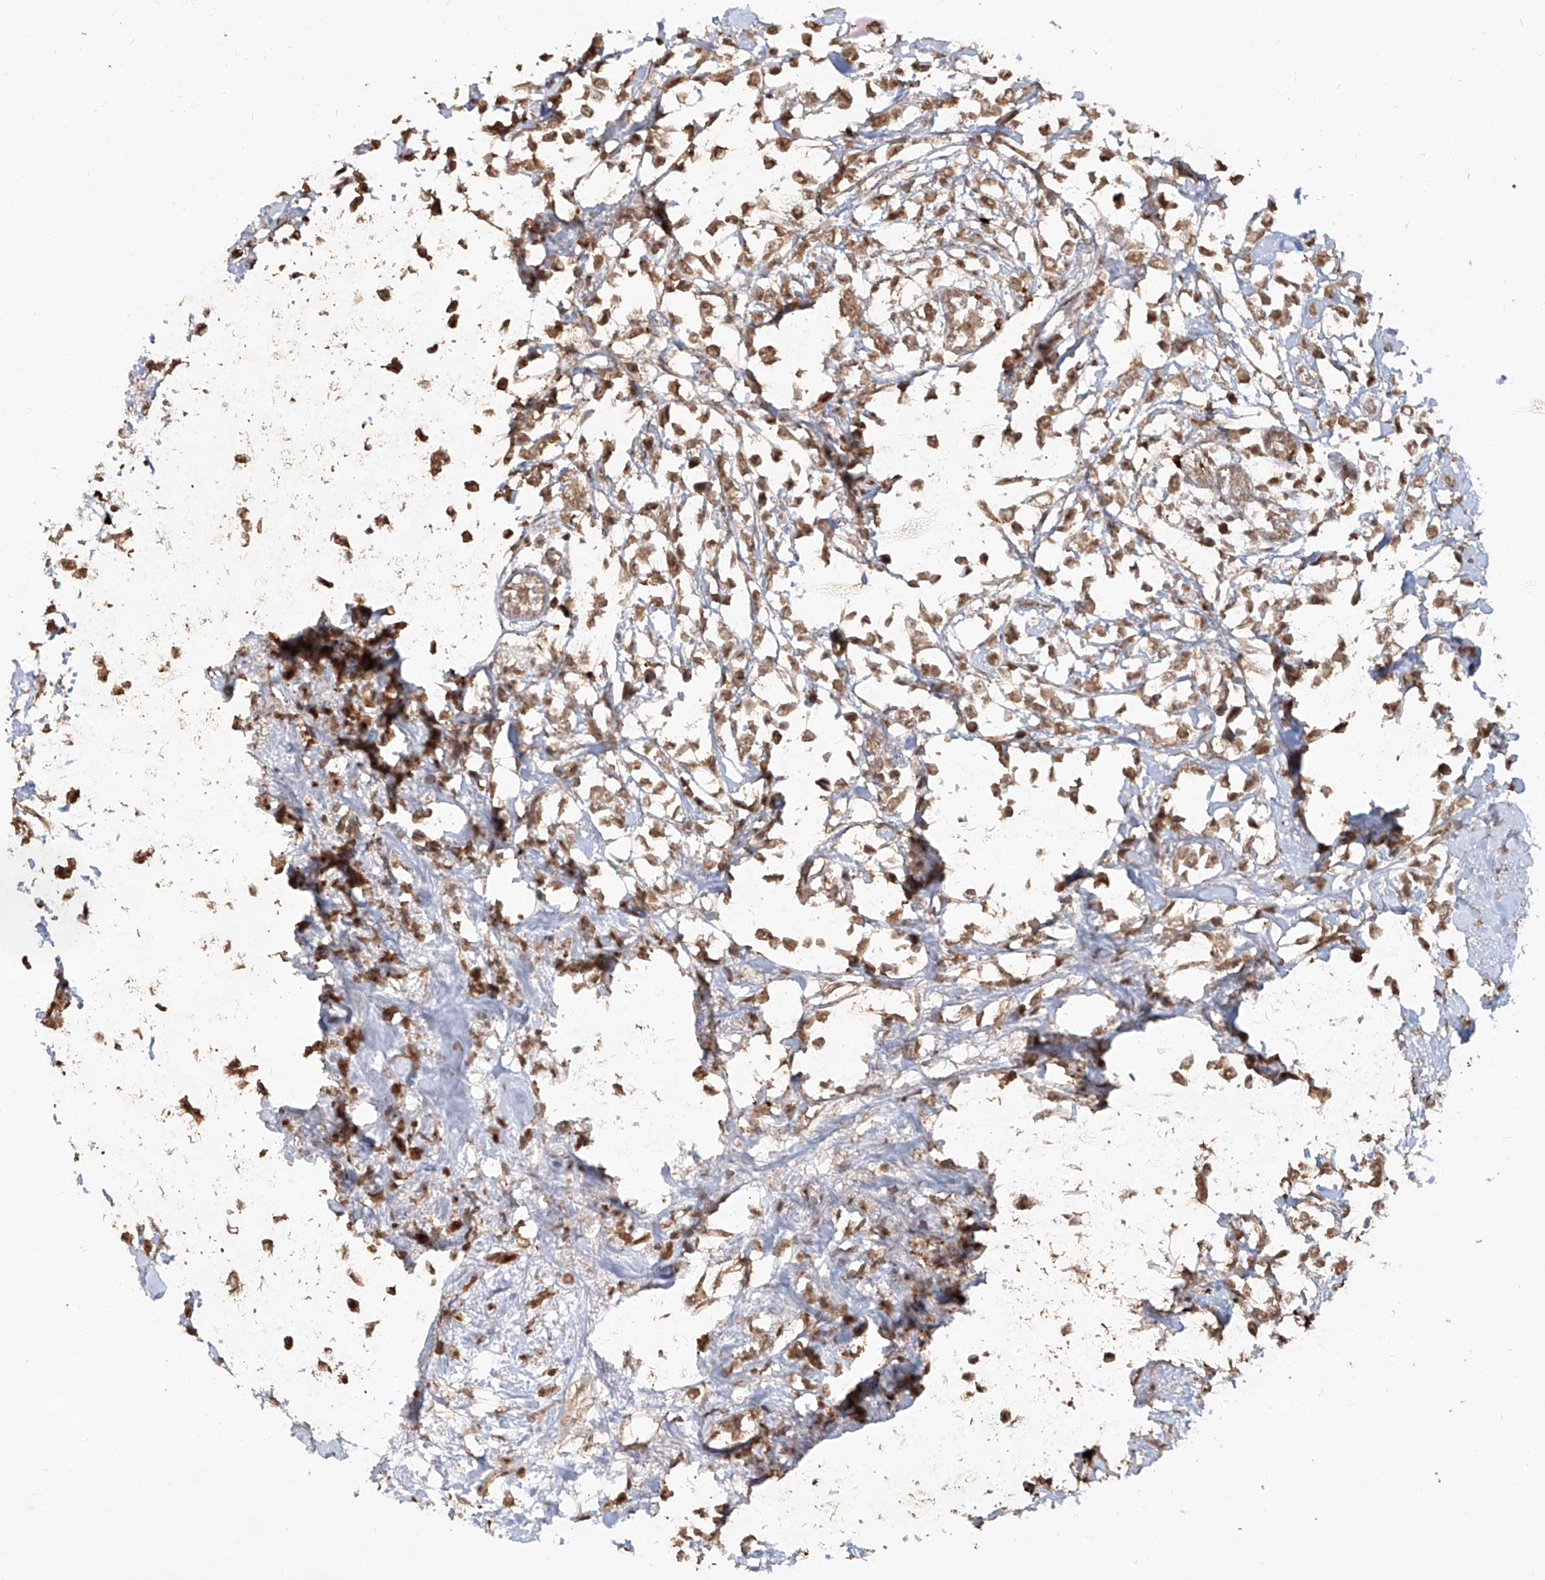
{"staining": {"intensity": "moderate", "quantity": ">75%", "location": "cytoplasmic/membranous"}, "tissue": "breast cancer", "cell_type": "Tumor cells", "image_type": "cancer", "snomed": [{"axis": "morphology", "description": "Lobular carcinoma"}, {"axis": "topography", "description": "Breast"}], "caption": "Breast cancer was stained to show a protein in brown. There is medium levels of moderate cytoplasmic/membranous staining in approximately >75% of tumor cells. Using DAB (brown) and hematoxylin (blue) stains, captured at high magnification using brightfield microscopy.", "gene": "UBE2K", "patient": {"sex": "female", "age": 51}}